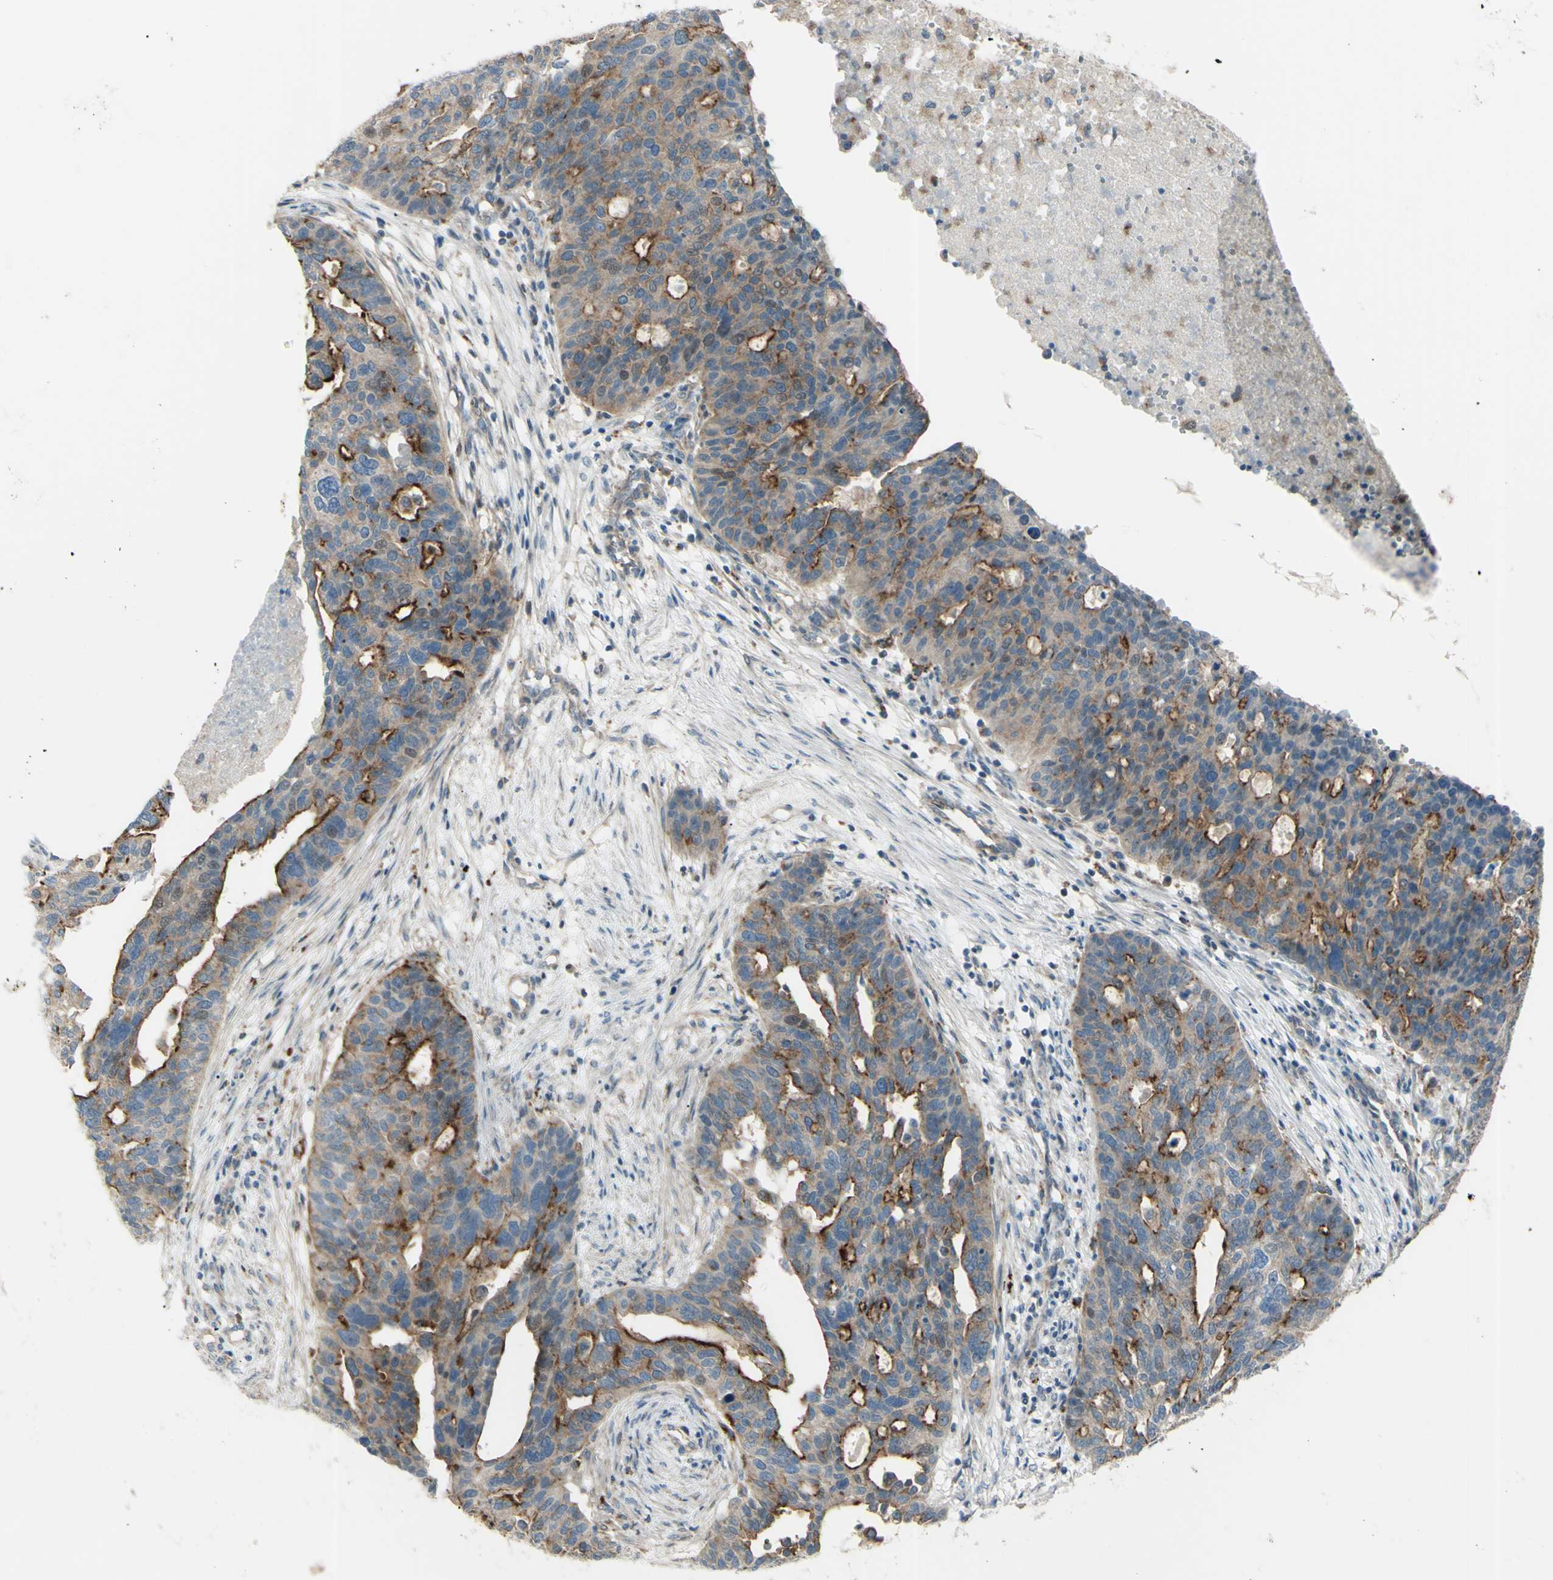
{"staining": {"intensity": "strong", "quantity": "<25%", "location": "cytoplasmic/membranous"}, "tissue": "ovarian cancer", "cell_type": "Tumor cells", "image_type": "cancer", "snomed": [{"axis": "morphology", "description": "Cystadenocarcinoma, serous, NOS"}, {"axis": "topography", "description": "Ovary"}], "caption": "Tumor cells reveal medium levels of strong cytoplasmic/membranous positivity in about <25% of cells in ovarian cancer (serous cystadenocarcinoma).", "gene": "LMTK2", "patient": {"sex": "female", "age": 59}}